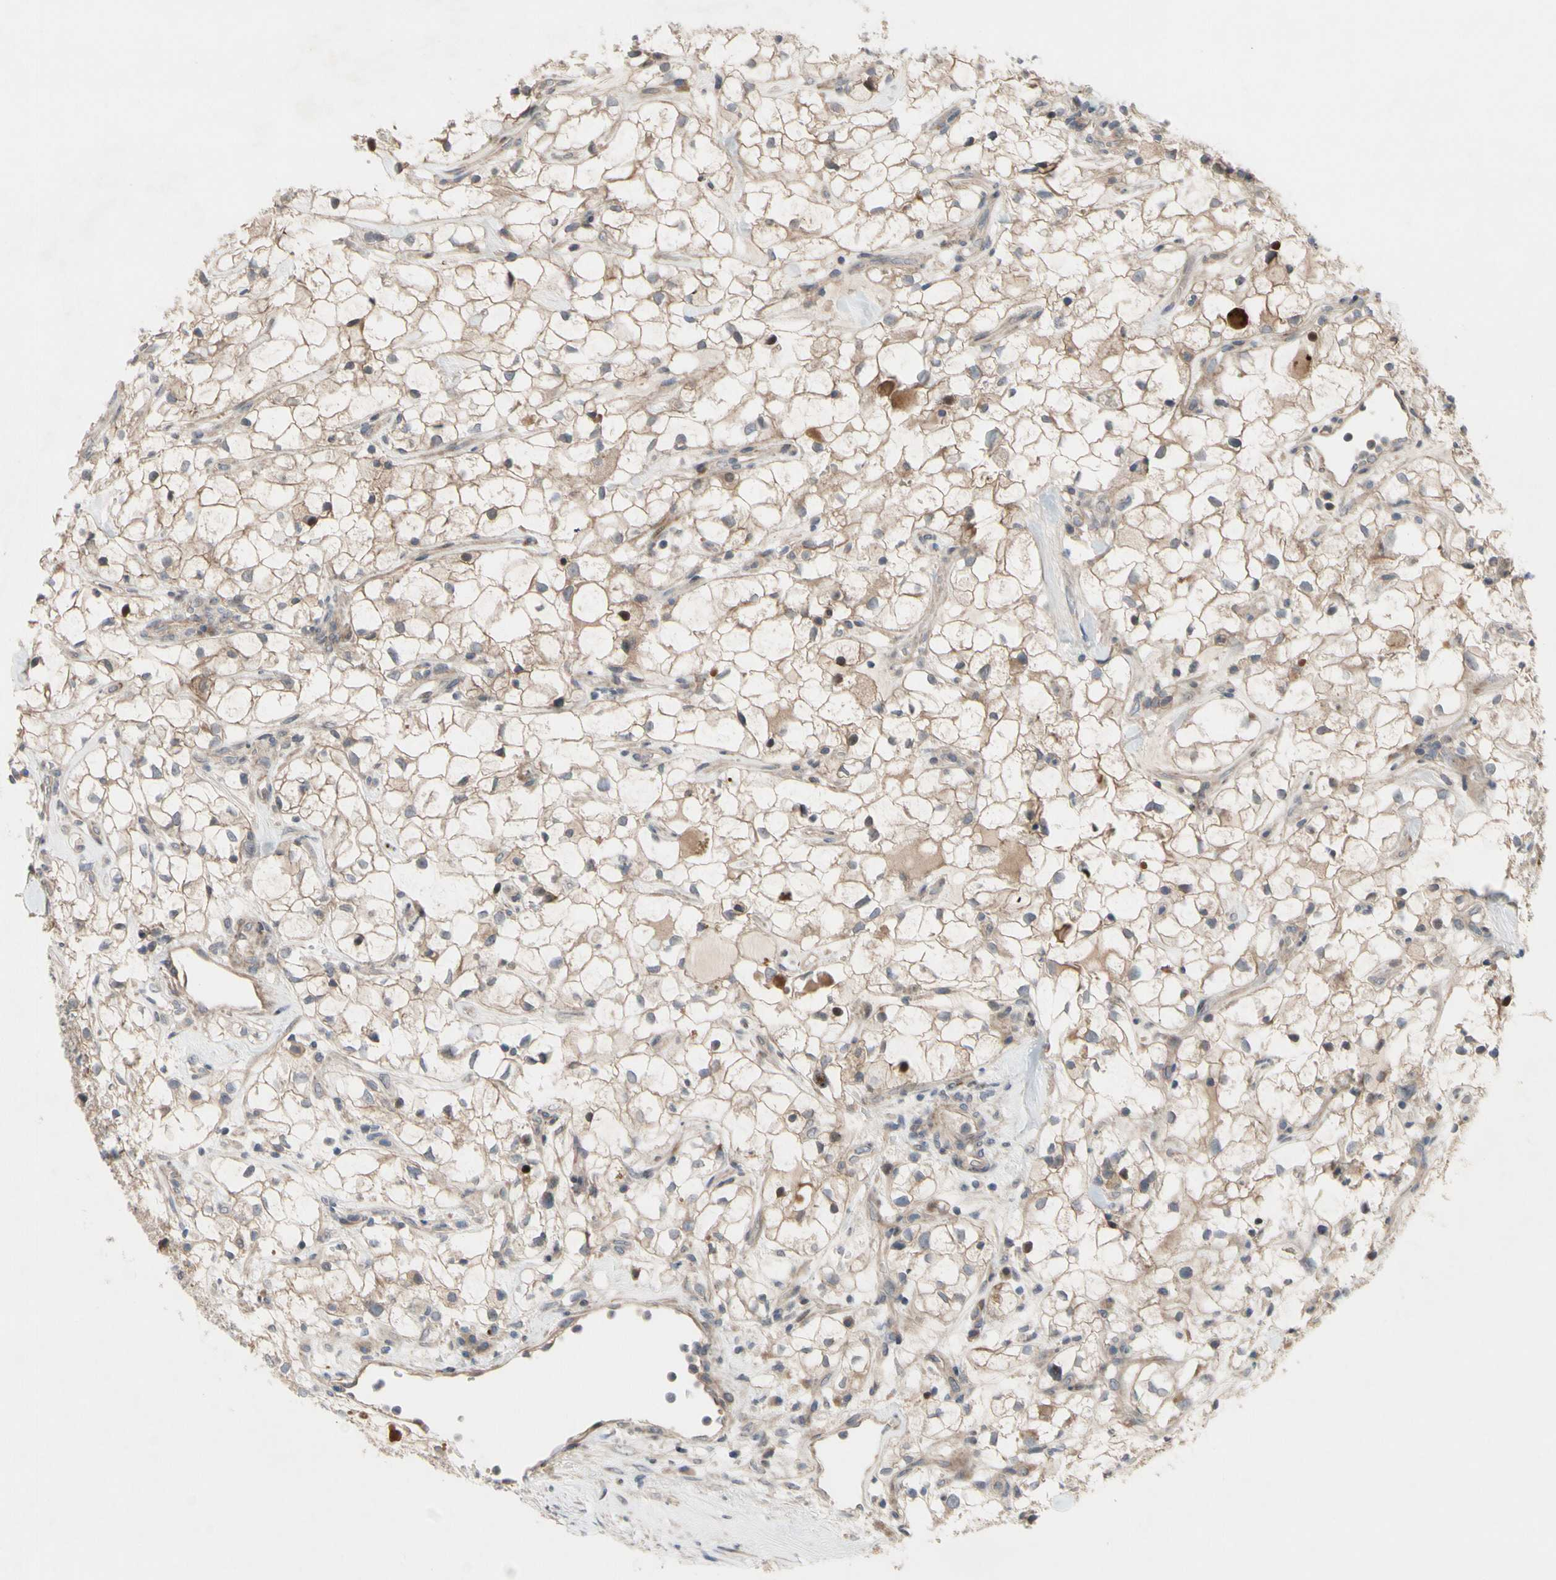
{"staining": {"intensity": "weak", "quantity": ">75%", "location": "cytoplasmic/membranous"}, "tissue": "renal cancer", "cell_type": "Tumor cells", "image_type": "cancer", "snomed": [{"axis": "morphology", "description": "Adenocarcinoma, NOS"}, {"axis": "topography", "description": "Kidney"}], "caption": "Renal cancer was stained to show a protein in brown. There is low levels of weak cytoplasmic/membranous positivity in about >75% of tumor cells. (Brightfield microscopy of DAB IHC at high magnification).", "gene": "OAZ1", "patient": {"sex": "female", "age": 60}}